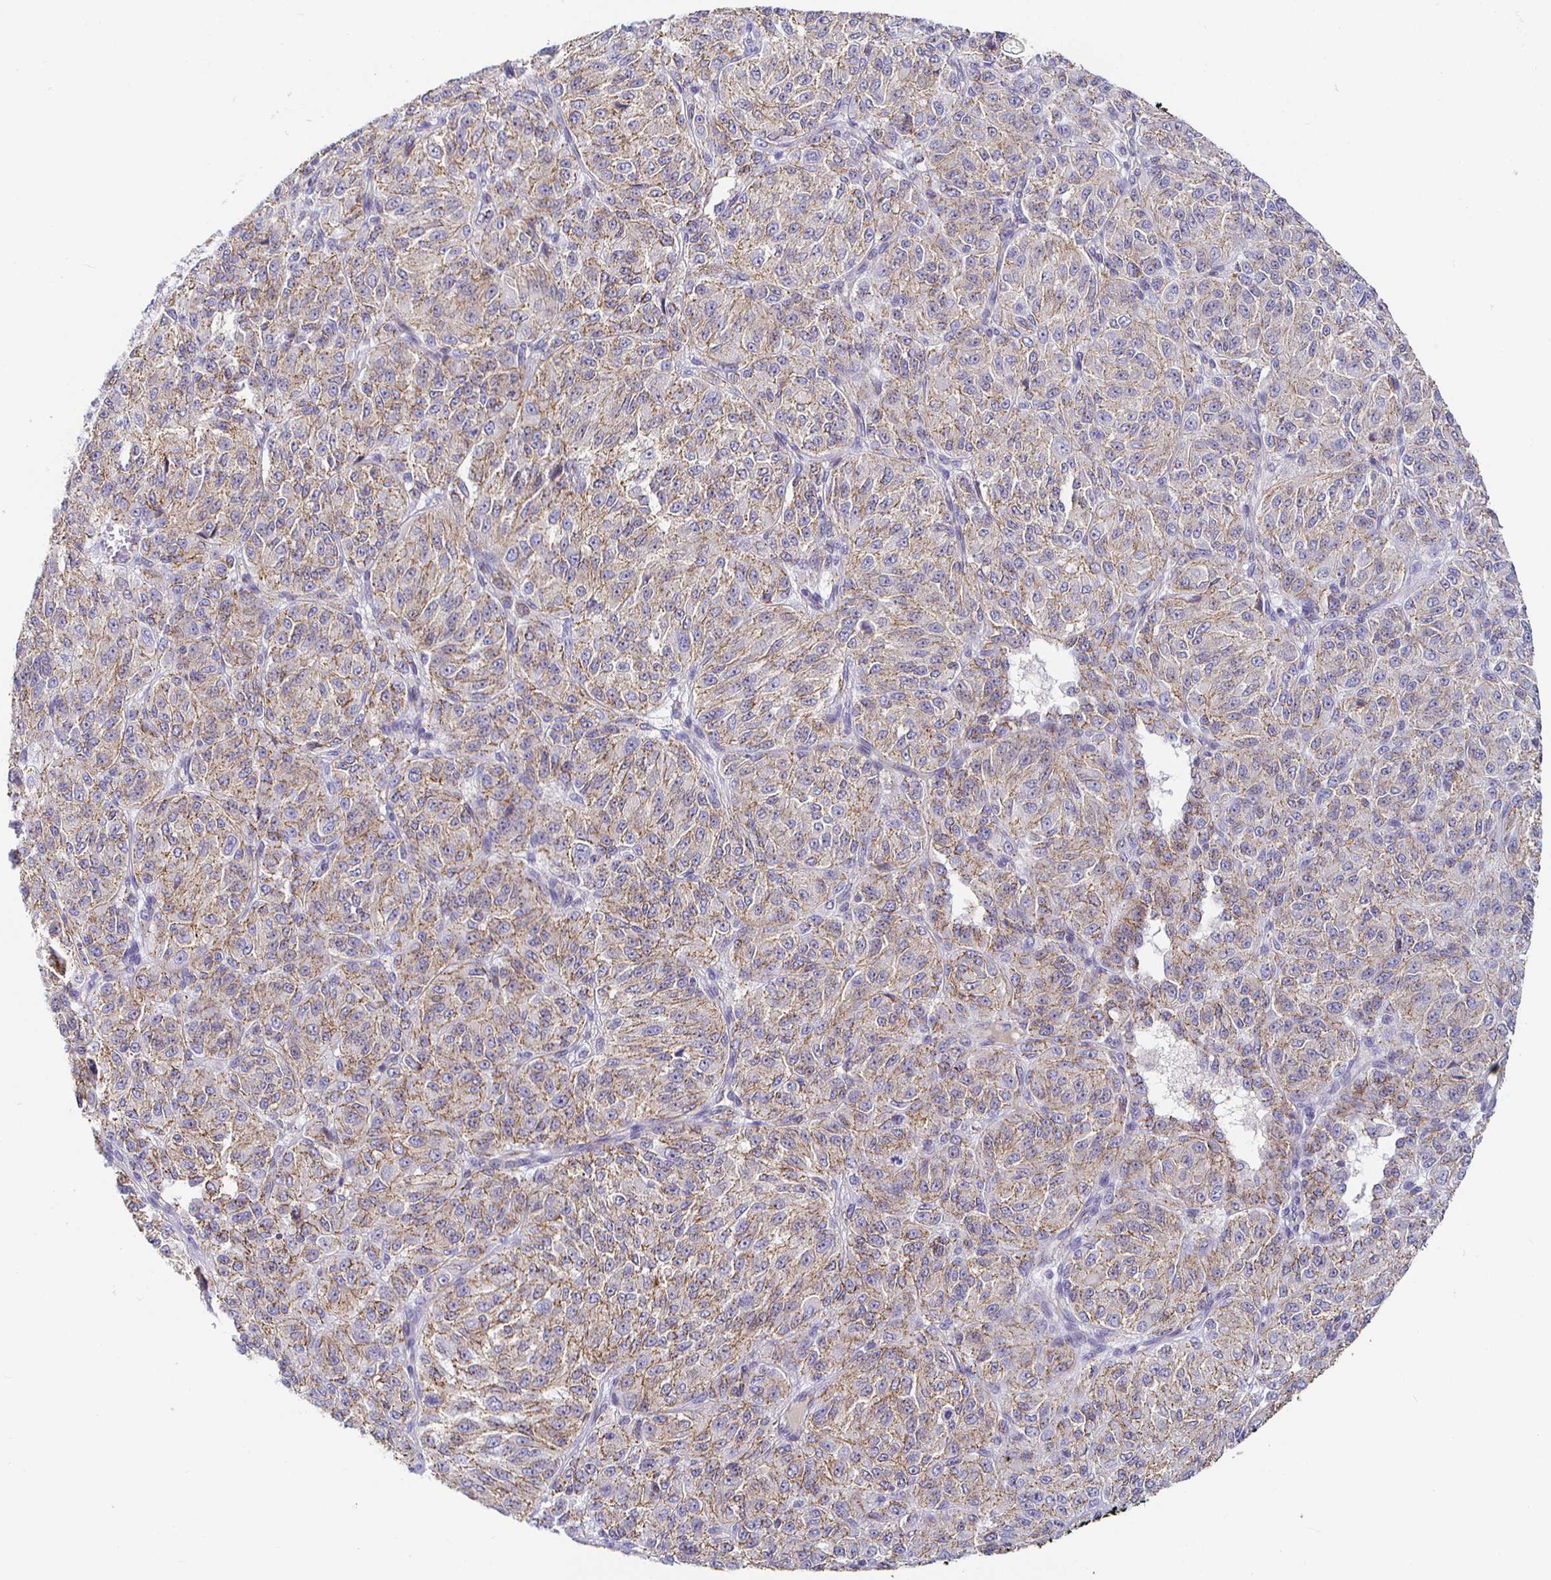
{"staining": {"intensity": "weak", "quantity": ">75%", "location": "cytoplasmic/membranous"}, "tissue": "melanoma", "cell_type": "Tumor cells", "image_type": "cancer", "snomed": [{"axis": "morphology", "description": "Malignant melanoma, Metastatic site"}, {"axis": "topography", "description": "Brain"}], "caption": "This micrograph exhibits IHC staining of human malignant melanoma (metastatic site), with low weak cytoplasmic/membranous positivity in about >75% of tumor cells.", "gene": "PIWIL3", "patient": {"sex": "female", "age": 56}}